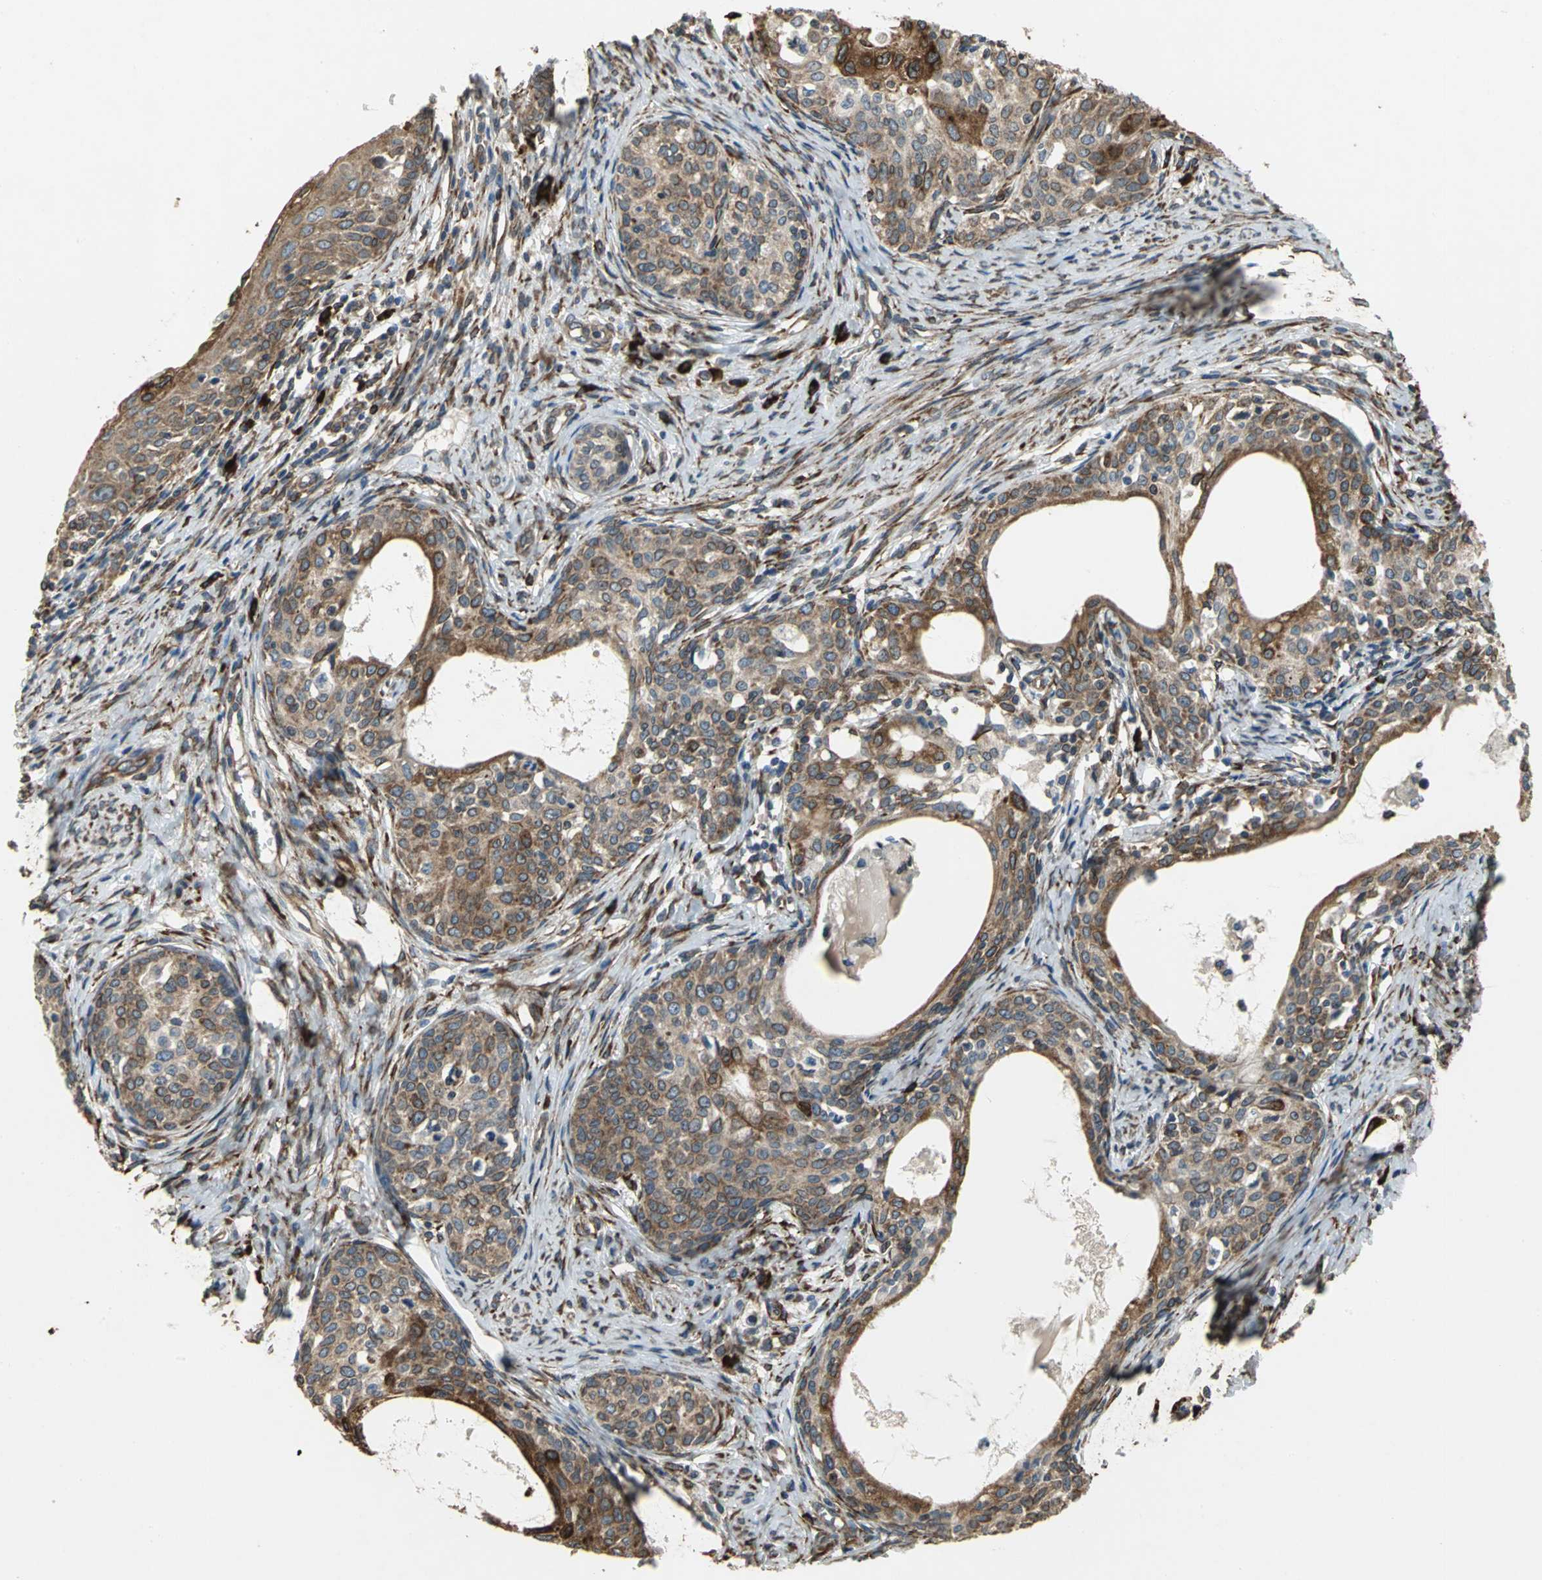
{"staining": {"intensity": "moderate", "quantity": "25%-75%", "location": "cytoplasmic/membranous,nuclear"}, "tissue": "cervical cancer", "cell_type": "Tumor cells", "image_type": "cancer", "snomed": [{"axis": "morphology", "description": "Squamous cell carcinoma, NOS"}, {"axis": "morphology", "description": "Adenocarcinoma, NOS"}, {"axis": "topography", "description": "Cervix"}], "caption": "Immunohistochemistry of human cervical cancer displays medium levels of moderate cytoplasmic/membranous and nuclear expression in about 25%-75% of tumor cells.", "gene": "SYVN1", "patient": {"sex": "female", "age": 52}}